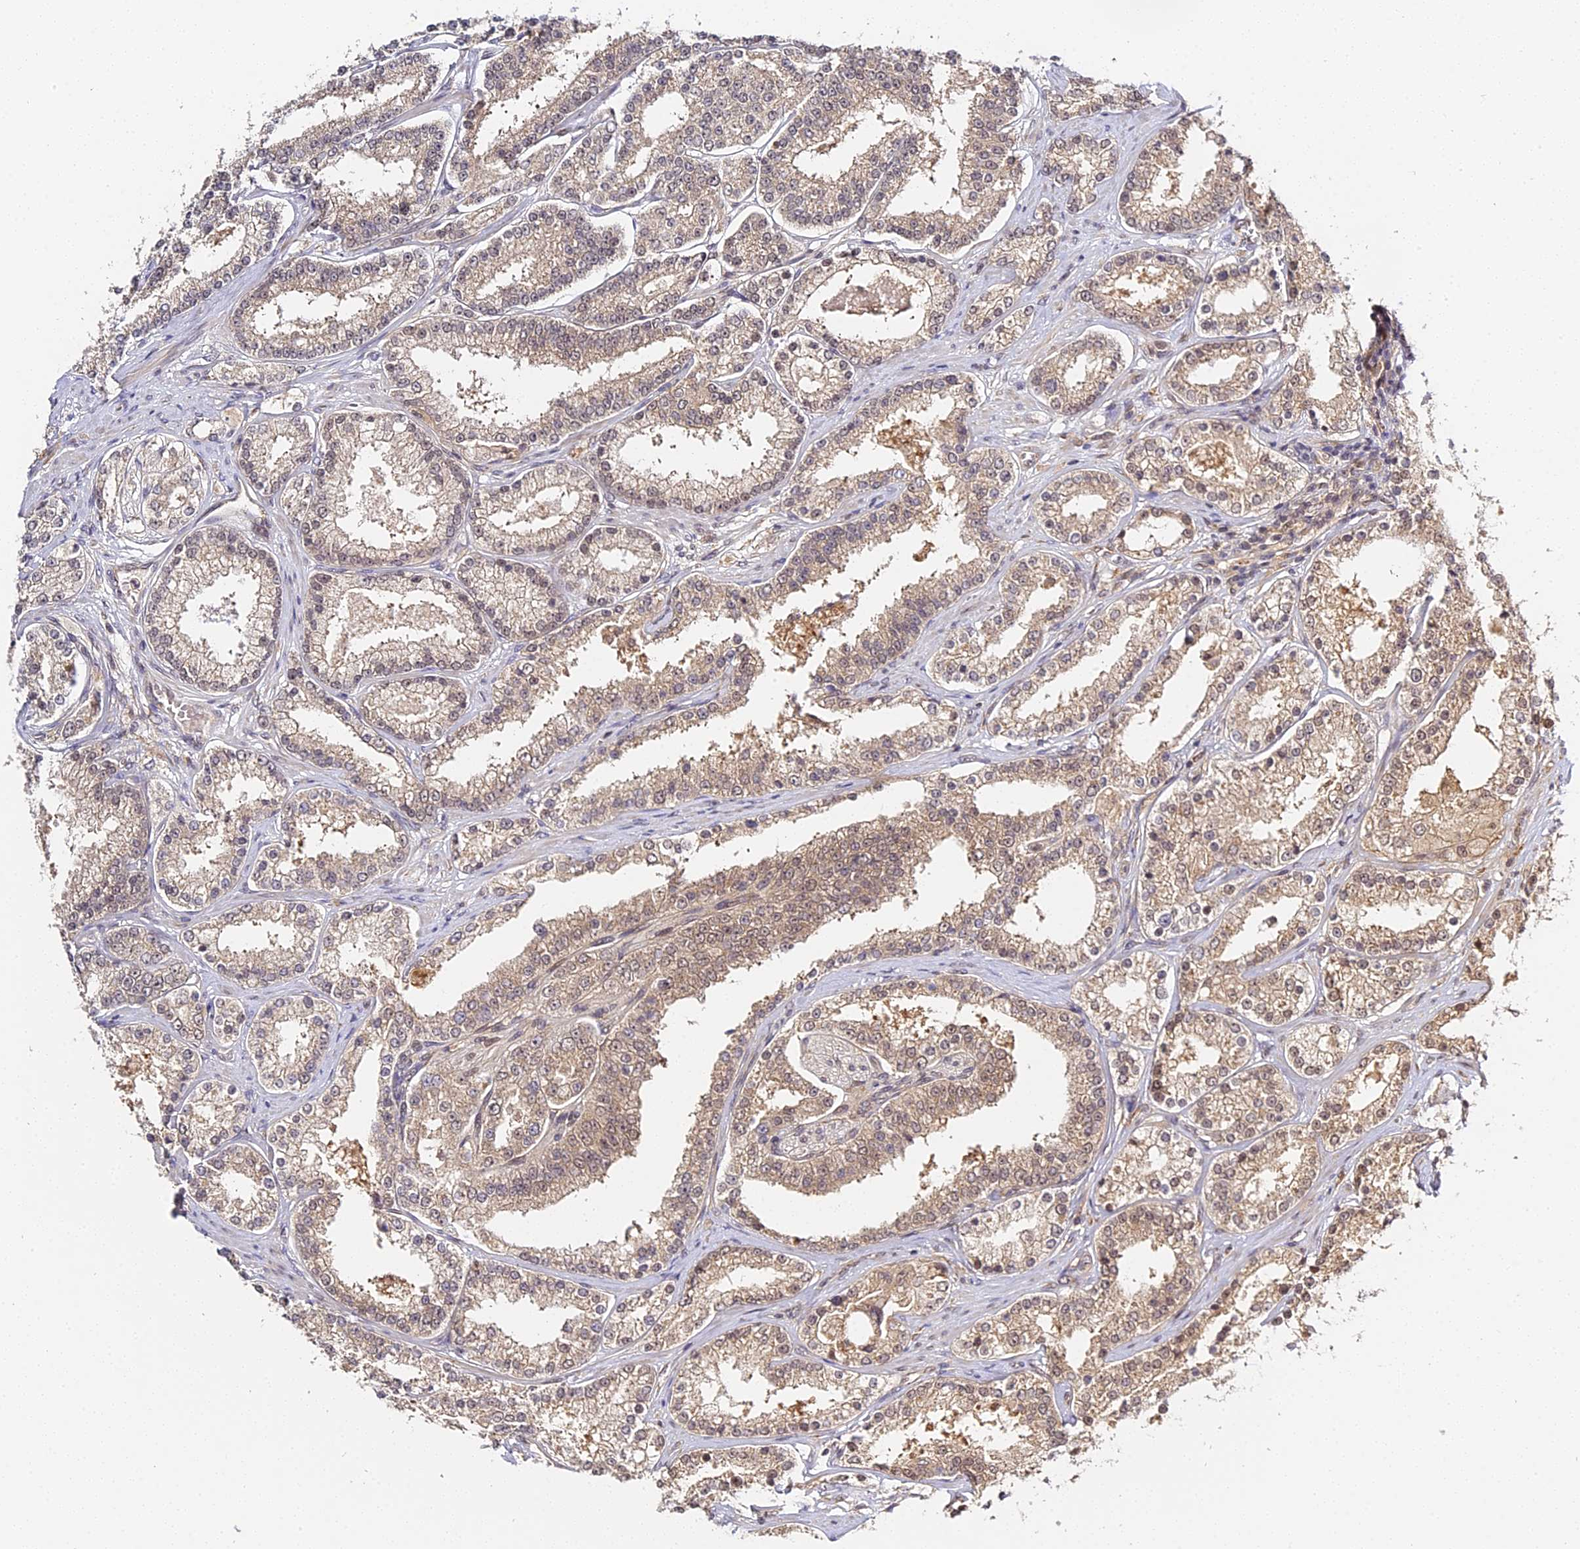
{"staining": {"intensity": "negative", "quantity": "none", "location": "none"}, "tissue": "prostate cancer", "cell_type": "Tumor cells", "image_type": "cancer", "snomed": [{"axis": "morphology", "description": "Normal tissue, NOS"}, {"axis": "morphology", "description": "Adenocarcinoma, High grade"}, {"axis": "topography", "description": "Prostate"}], "caption": "A high-resolution photomicrograph shows immunohistochemistry (IHC) staining of prostate high-grade adenocarcinoma, which demonstrates no significant positivity in tumor cells.", "gene": "IMPACT", "patient": {"sex": "male", "age": 83}}